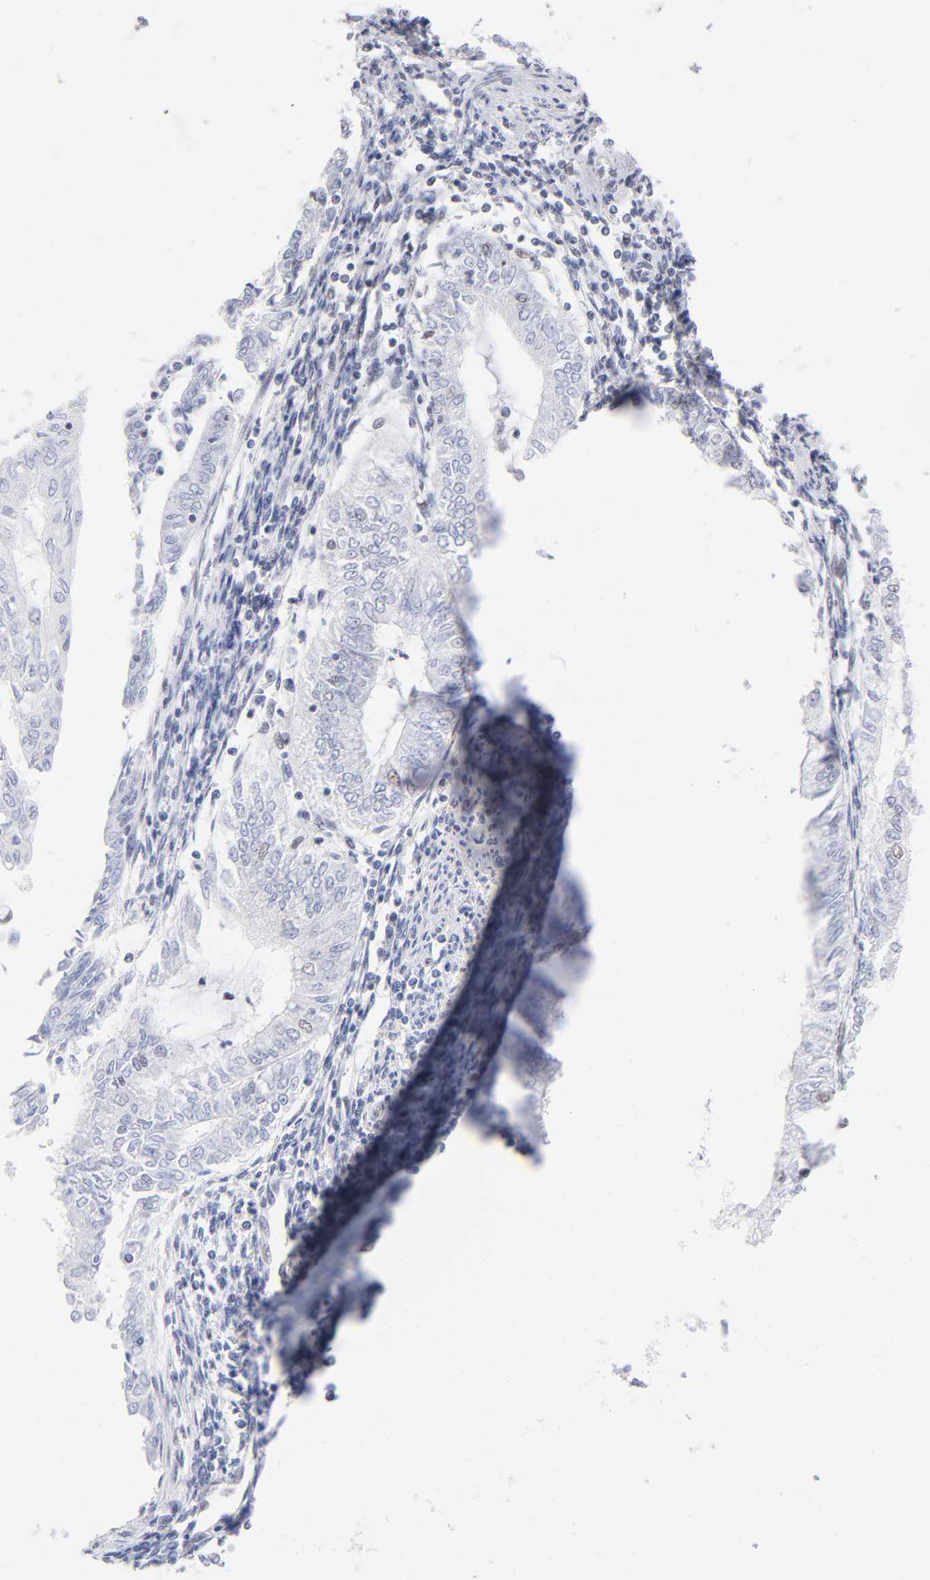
{"staining": {"intensity": "weak", "quantity": "25%-75%", "location": "nuclear"}, "tissue": "endometrial cancer", "cell_type": "Tumor cells", "image_type": "cancer", "snomed": [{"axis": "morphology", "description": "Adenocarcinoma, NOS"}, {"axis": "topography", "description": "Endometrium"}], "caption": "Immunohistochemical staining of endometrial cancer displays weak nuclear protein positivity in about 25%-75% of tumor cells.", "gene": "SNRPB", "patient": {"sex": "female", "age": 66}}